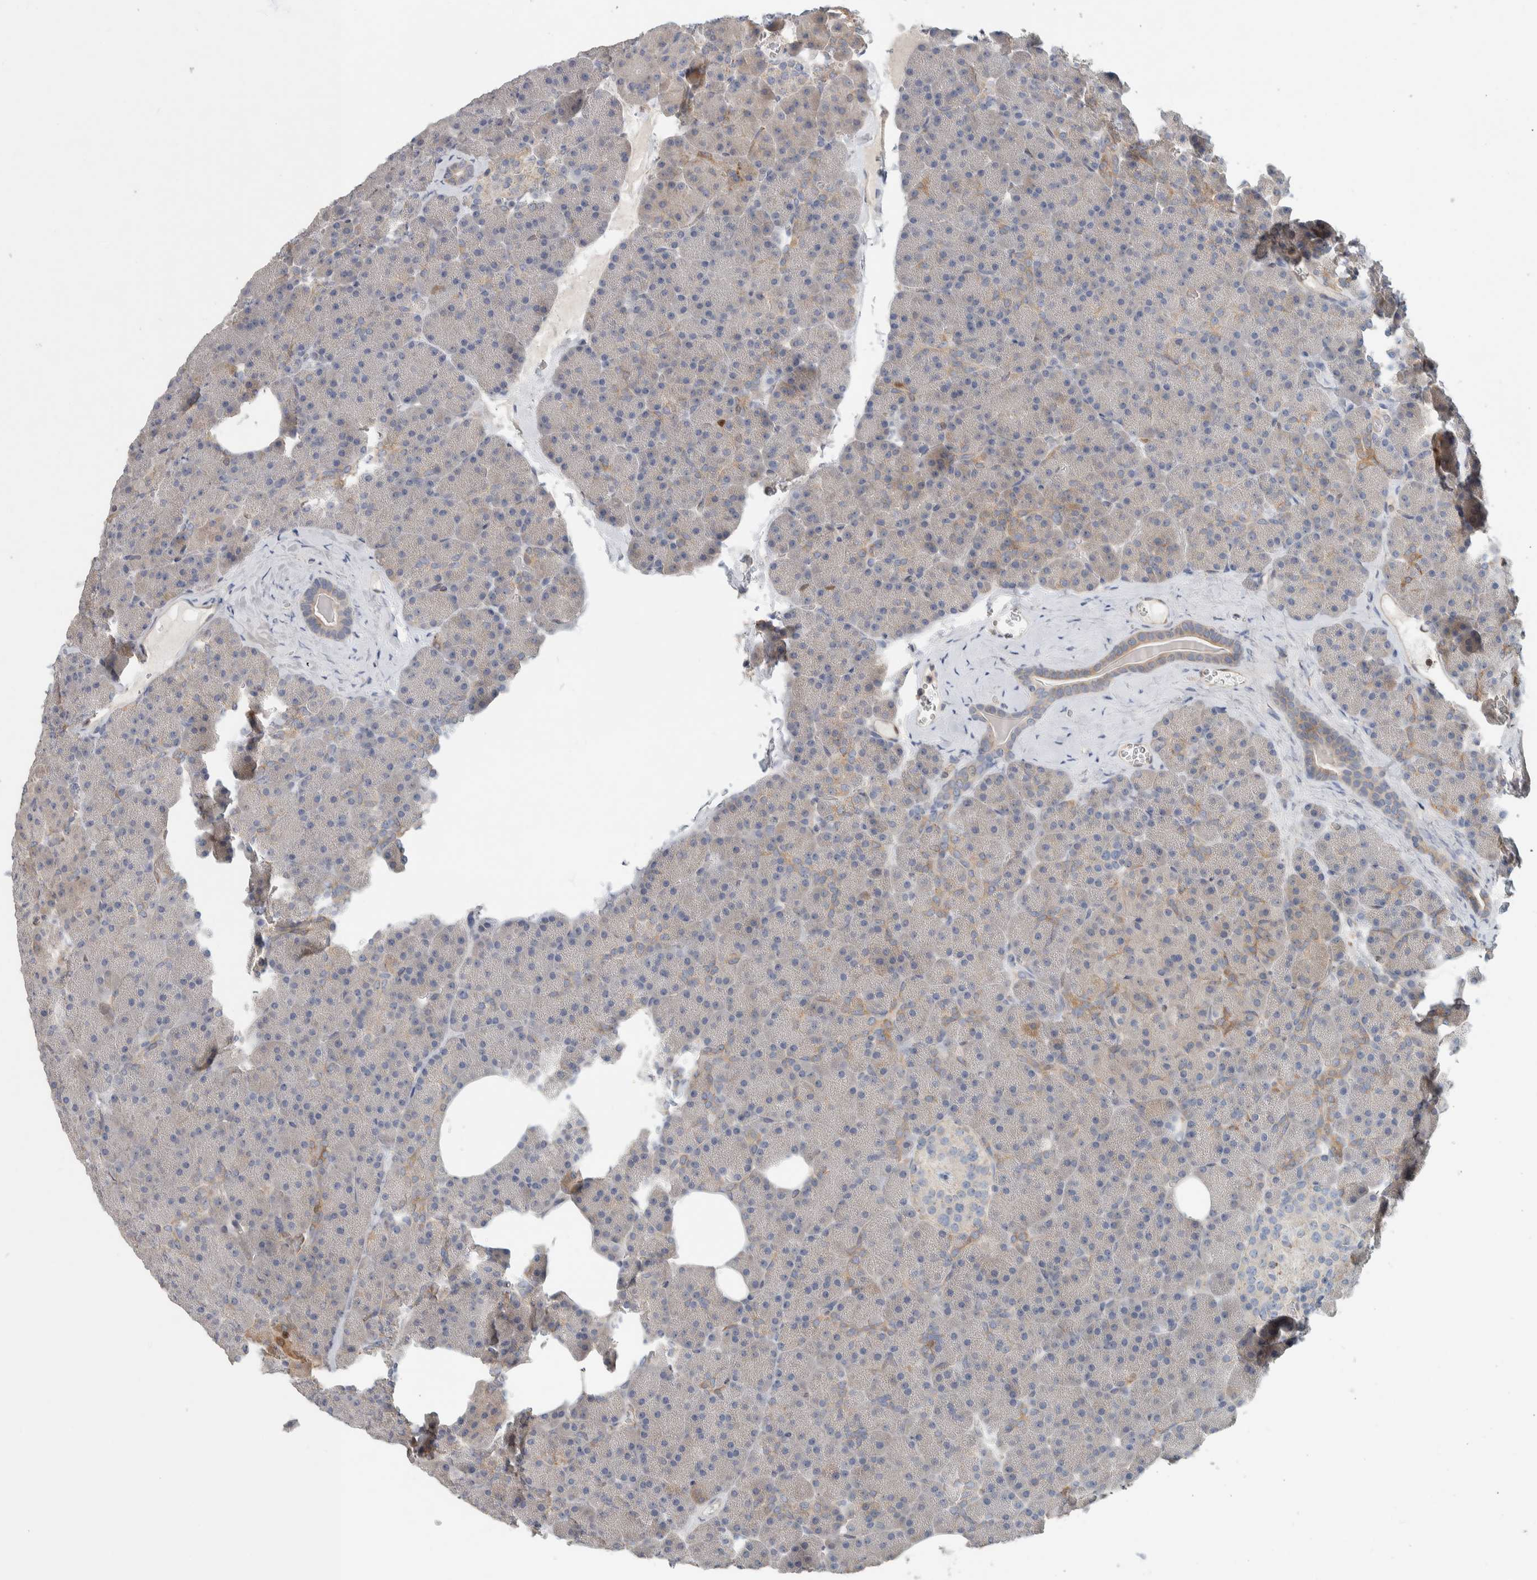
{"staining": {"intensity": "moderate", "quantity": "25%-75%", "location": "cytoplasmic/membranous"}, "tissue": "pancreas", "cell_type": "Exocrine glandular cells", "image_type": "normal", "snomed": [{"axis": "morphology", "description": "Normal tissue, NOS"}, {"axis": "morphology", "description": "Carcinoid, malignant, NOS"}, {"axis": "topography", "description": "Pancreas"}], "caption": "An immunohistochemistry micrograph of normal tissue is shown. Protein staining in brown highlights moderate cytoplasmic/membranous positivity in pancreas within exocrine glandular cells. The staining is performed using DAB (3,3'-diaminobenzidine) brown chromogen to label protein expression. The nuclei are counter-stained blue using hematoxylin.", "gene": "NFKB2", "patient": {"sex": "female", "age": 35}}